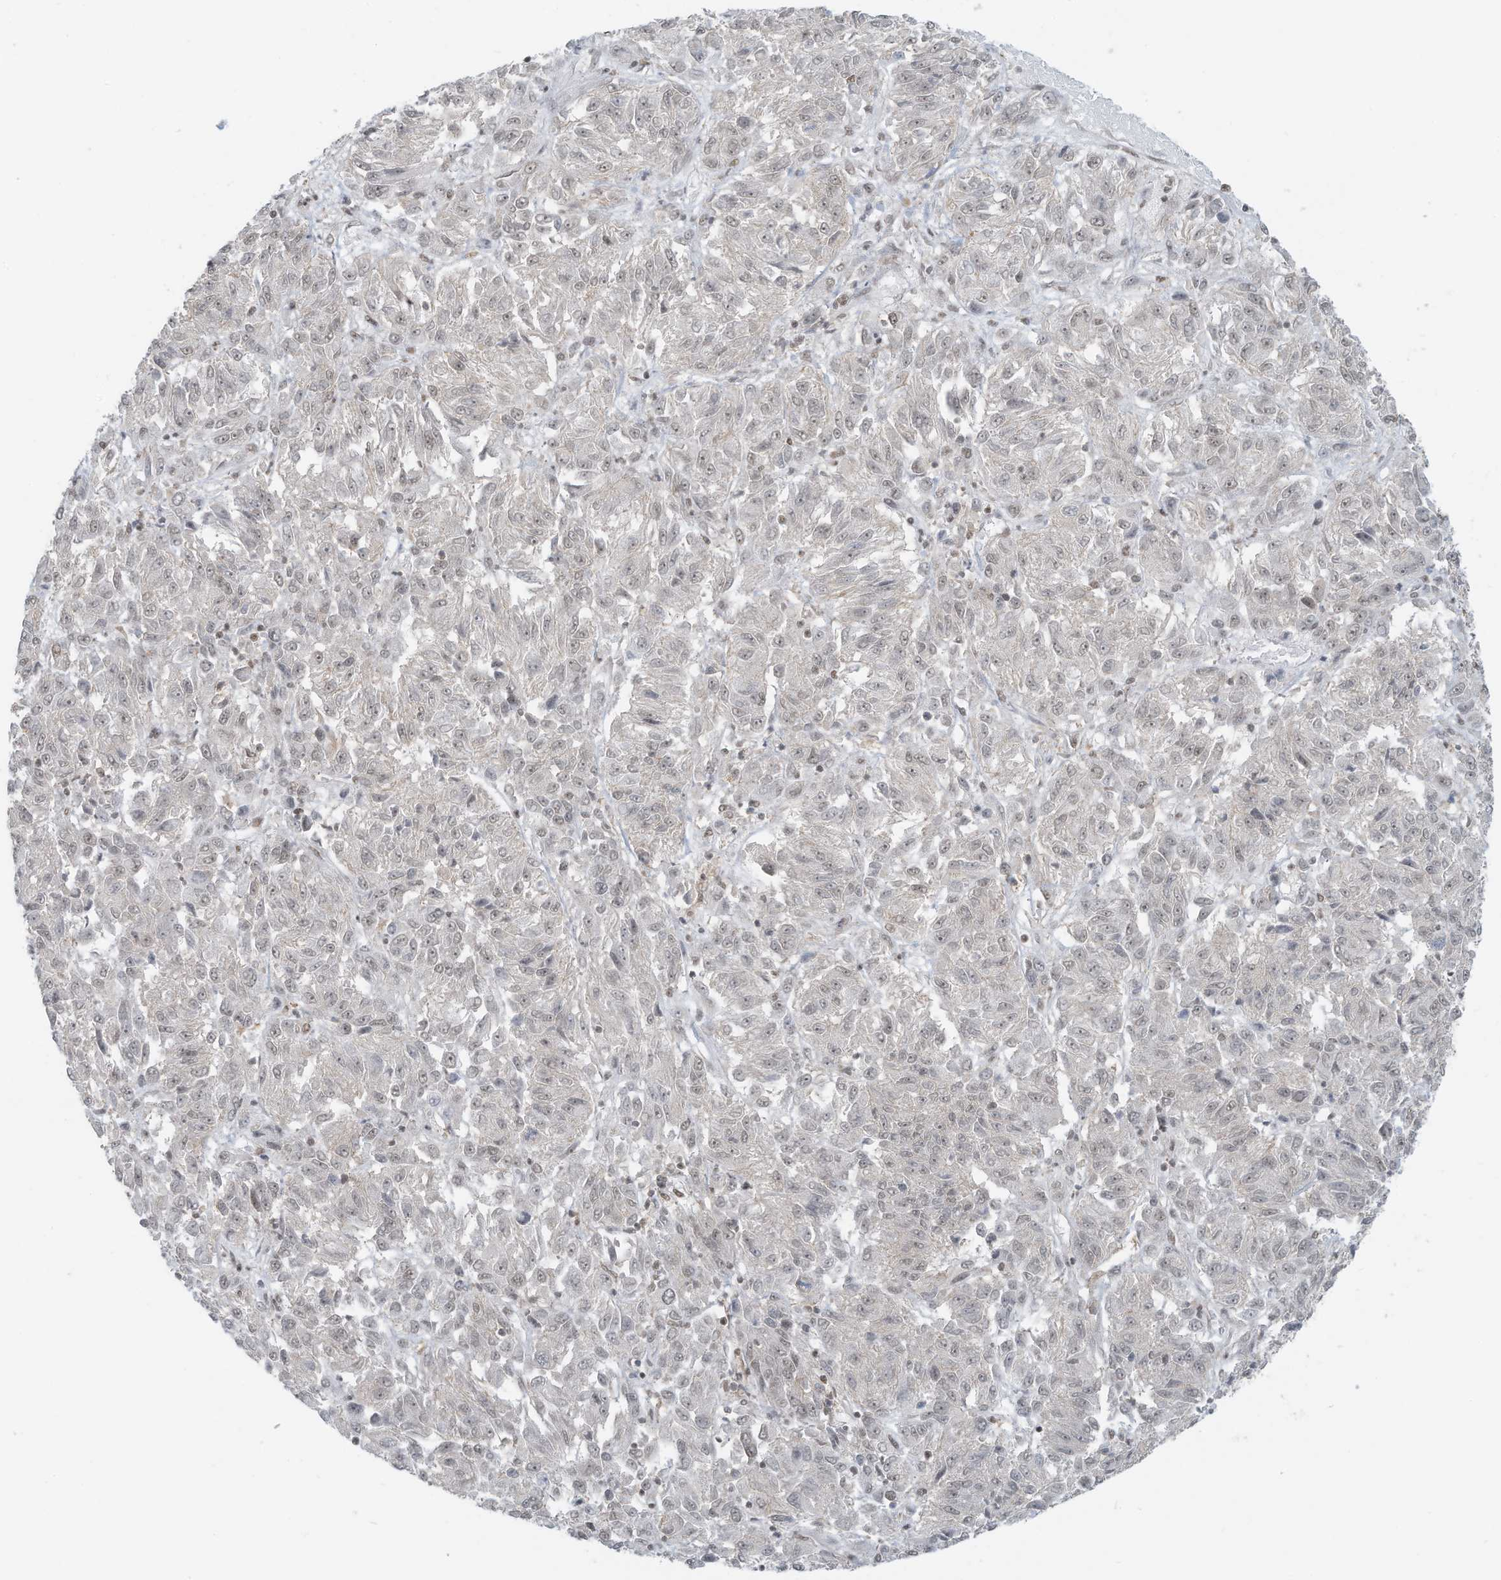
{"staining": {"intensity": "negative", "quantity": "none", "location": "none"}, "tissue": "melanoma", "cell_type": "Tumor cells", "image_type": "cancer", "snomed": [{"axis": "morphology", "description": "Malignant melanoma, Metastatic site"}, {"axis": "topography", "description": "Lung"}], "caption": "Tumor cells are negative for protein expression in human malignant melanoma (metastatic site).", "gene": "DBR1", "patient": {"sex": "male", "age": 64}}